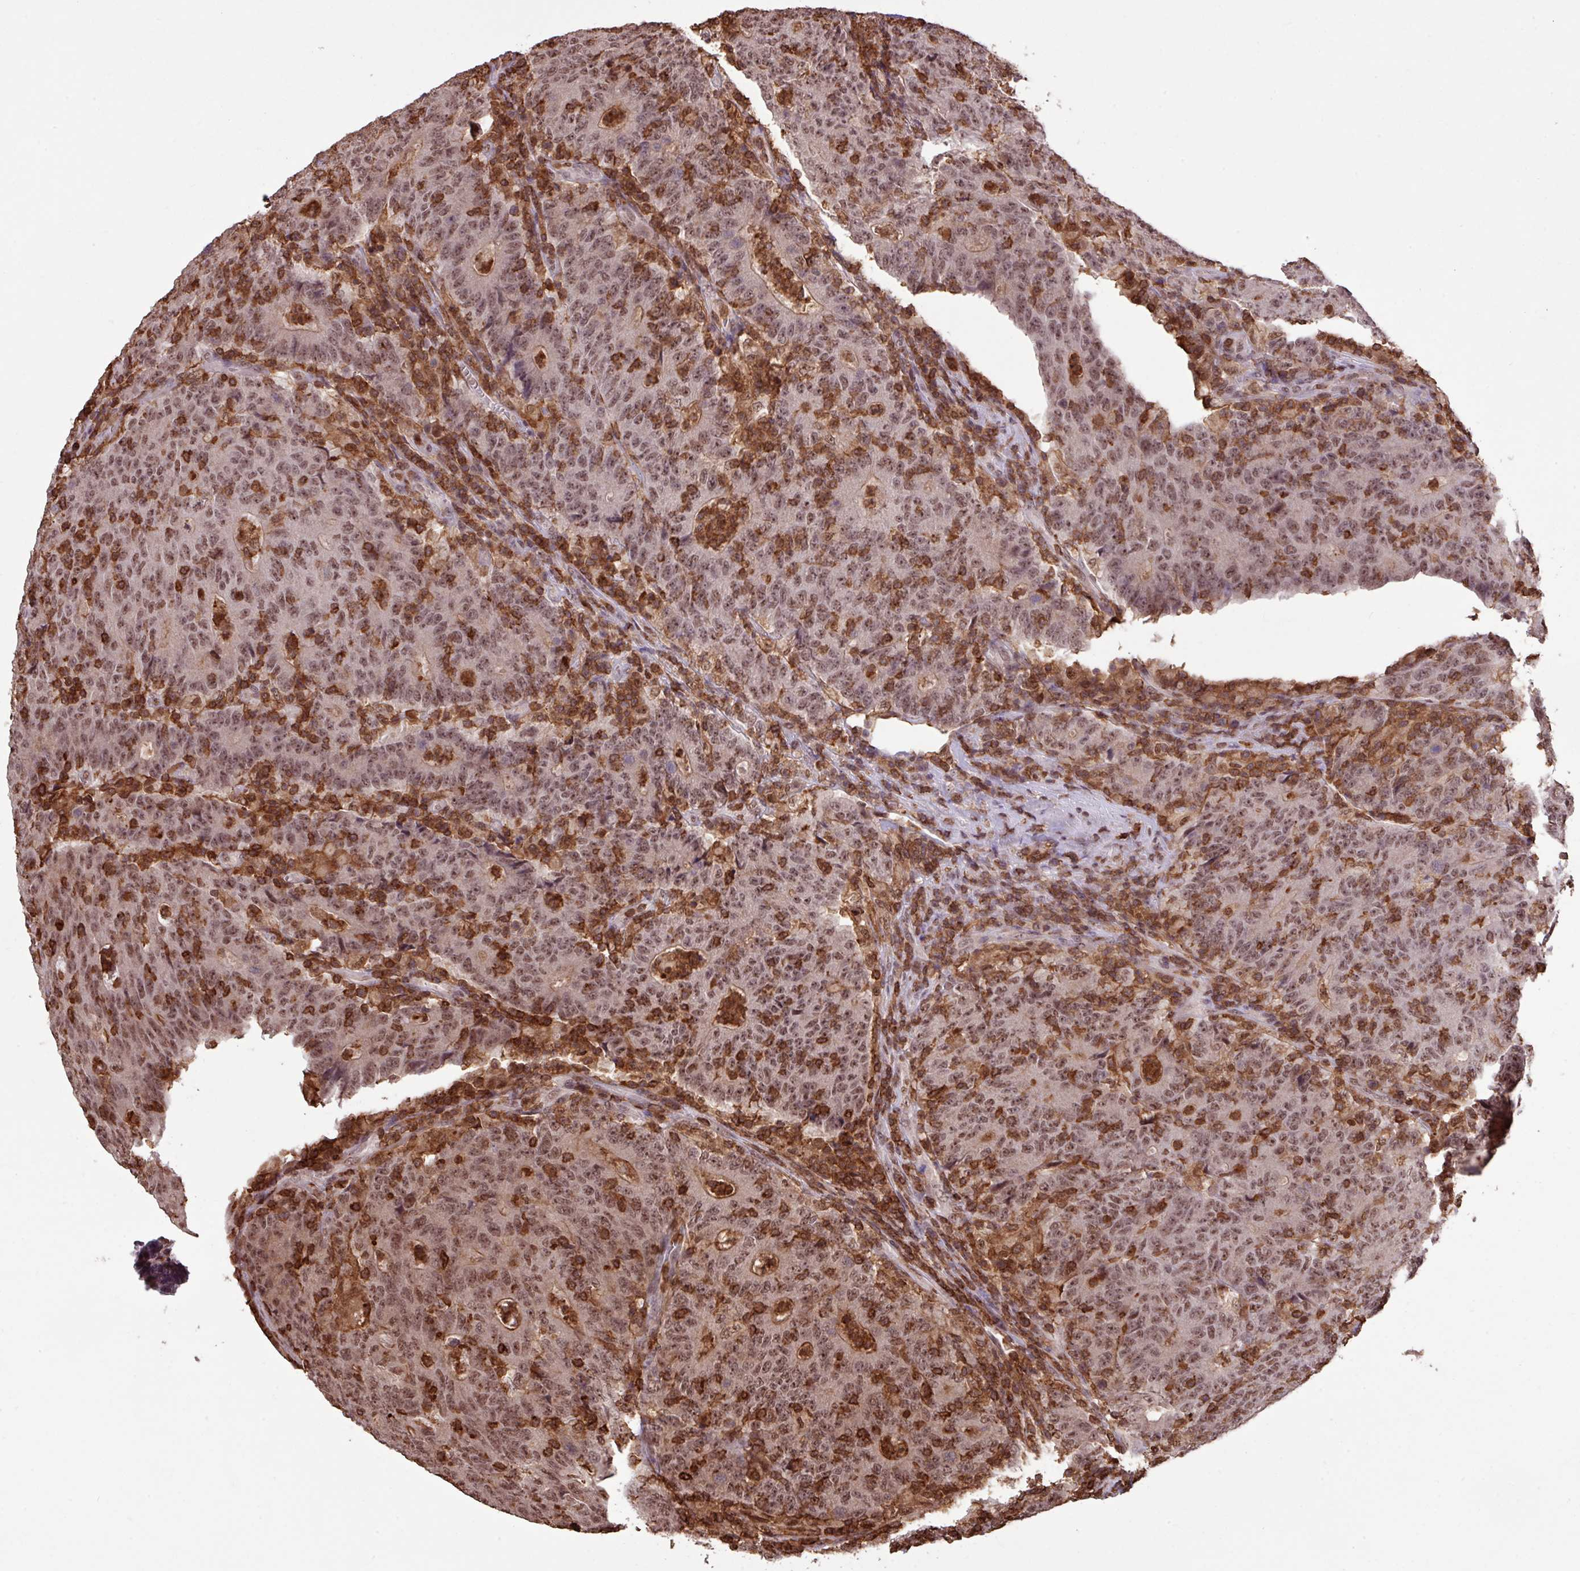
{"staining": {"intensity": "moderate", "quantity": ">75%", "location": "nuclear"}, "tissue": "colorectal cancer", "cell_type": "Tumor cells", "image_type": "cancer", "snomed": [{"axis": "morphology", "description": "Adenocarcinoma, NOS"}, {"axis": "topography", "description": "Colon"}], "caption": "Moderate nuclear protein expression is seen in about >75% of tumor cells in colorectal adenocarcinoma.", "gene": "GON7", "patient": {"sex": "female", "age": 75}}